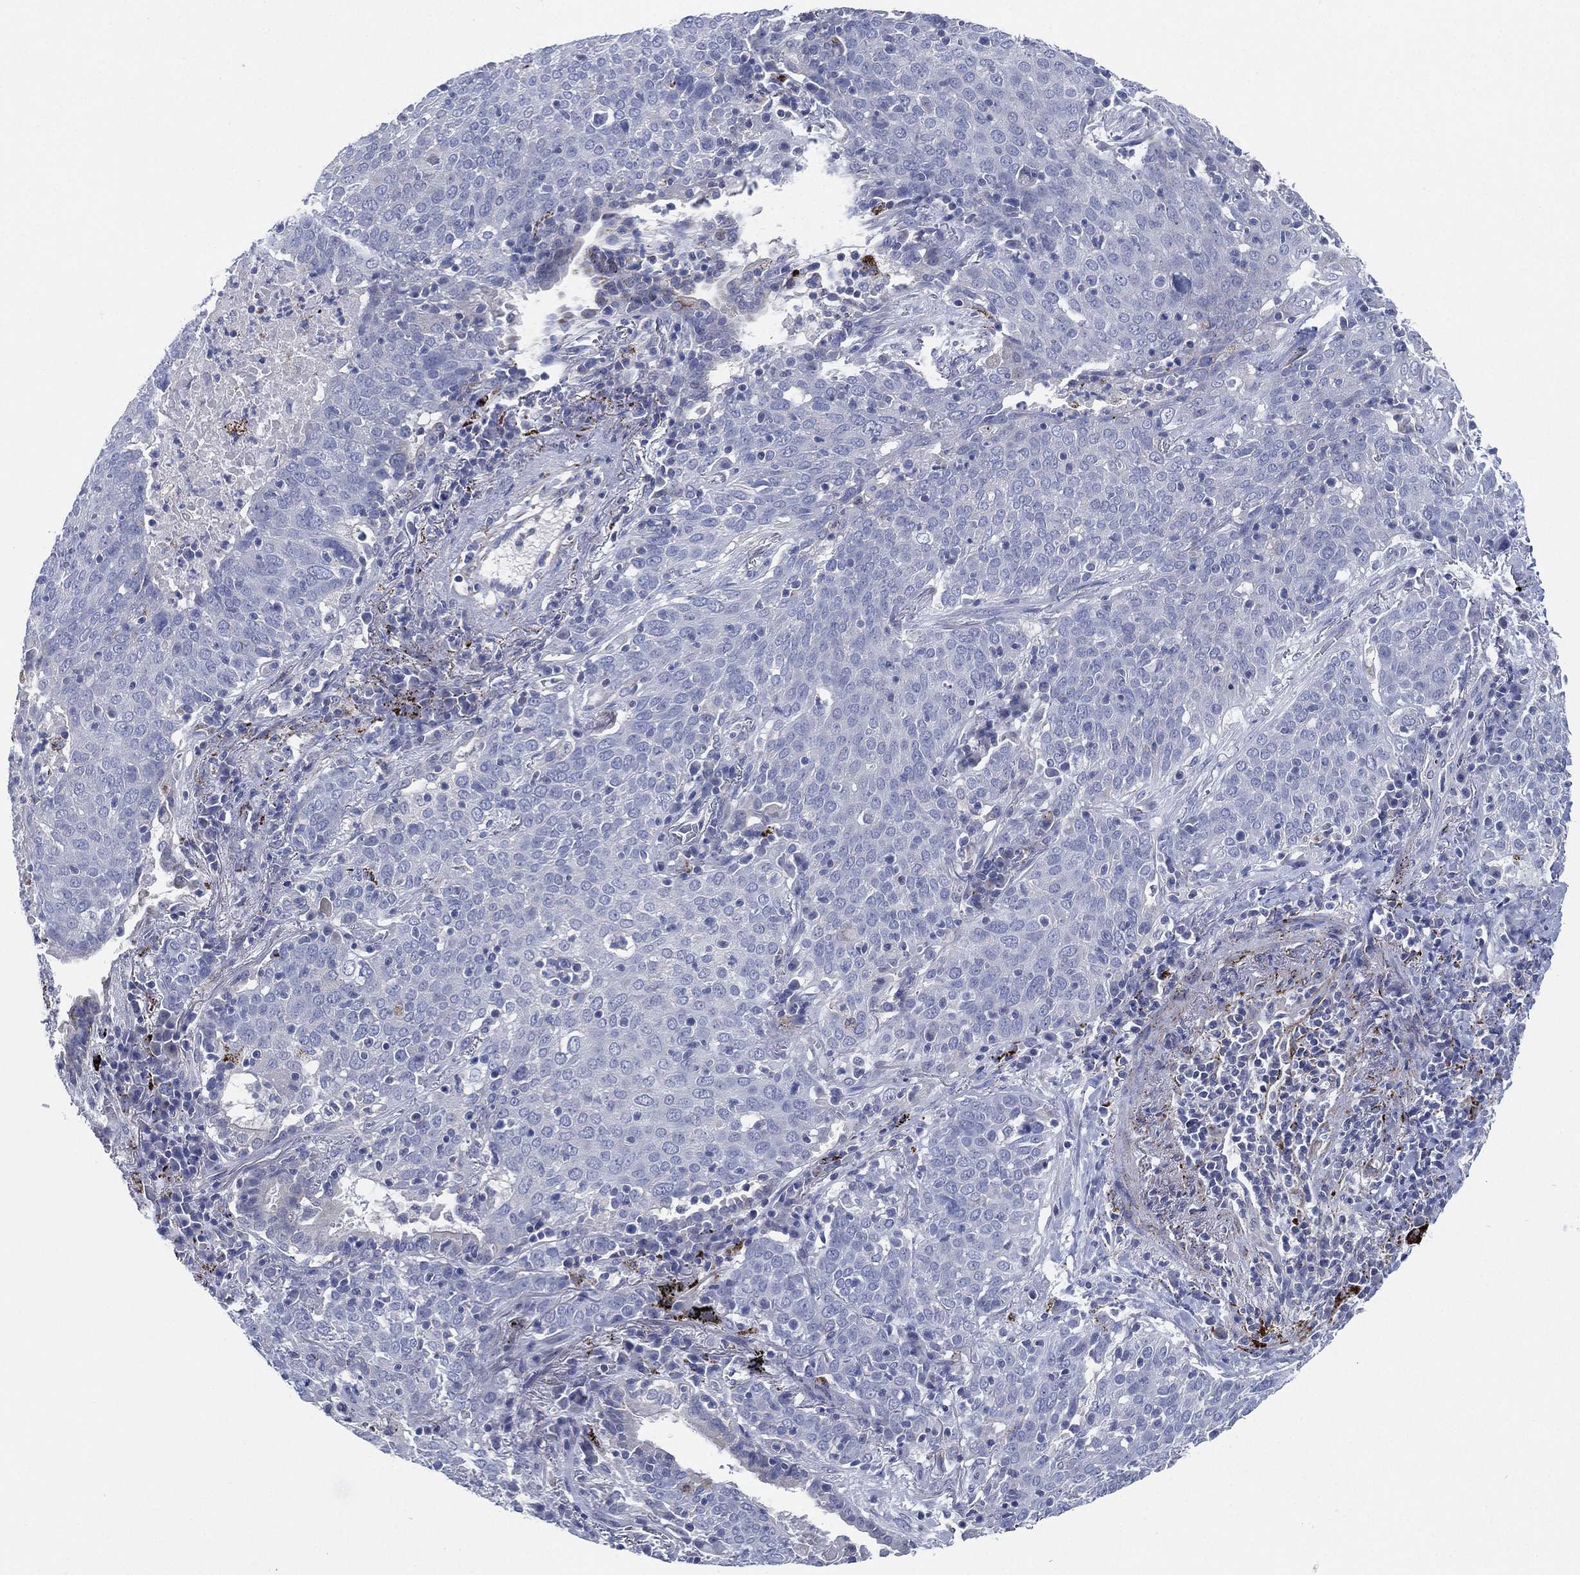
{"staining": {"intensity": "negative", "quantity": "none", "location": "none"}, "tissue": "lung cancer", "cell_type": "Tumor cells", "image_type": "cancer", "snomed": [{"axis": "morphology", "description": "Squamous cell carcinoma, NOS"}, {"axis": "topography", "description": "Lung"}], "caption": "Immunohistochemical staining of lung squamous cell carcinoma shows no significant expression in tumor cells.", "gene": "C5orf46", "patient": {"sex": "male", "age": 82}}